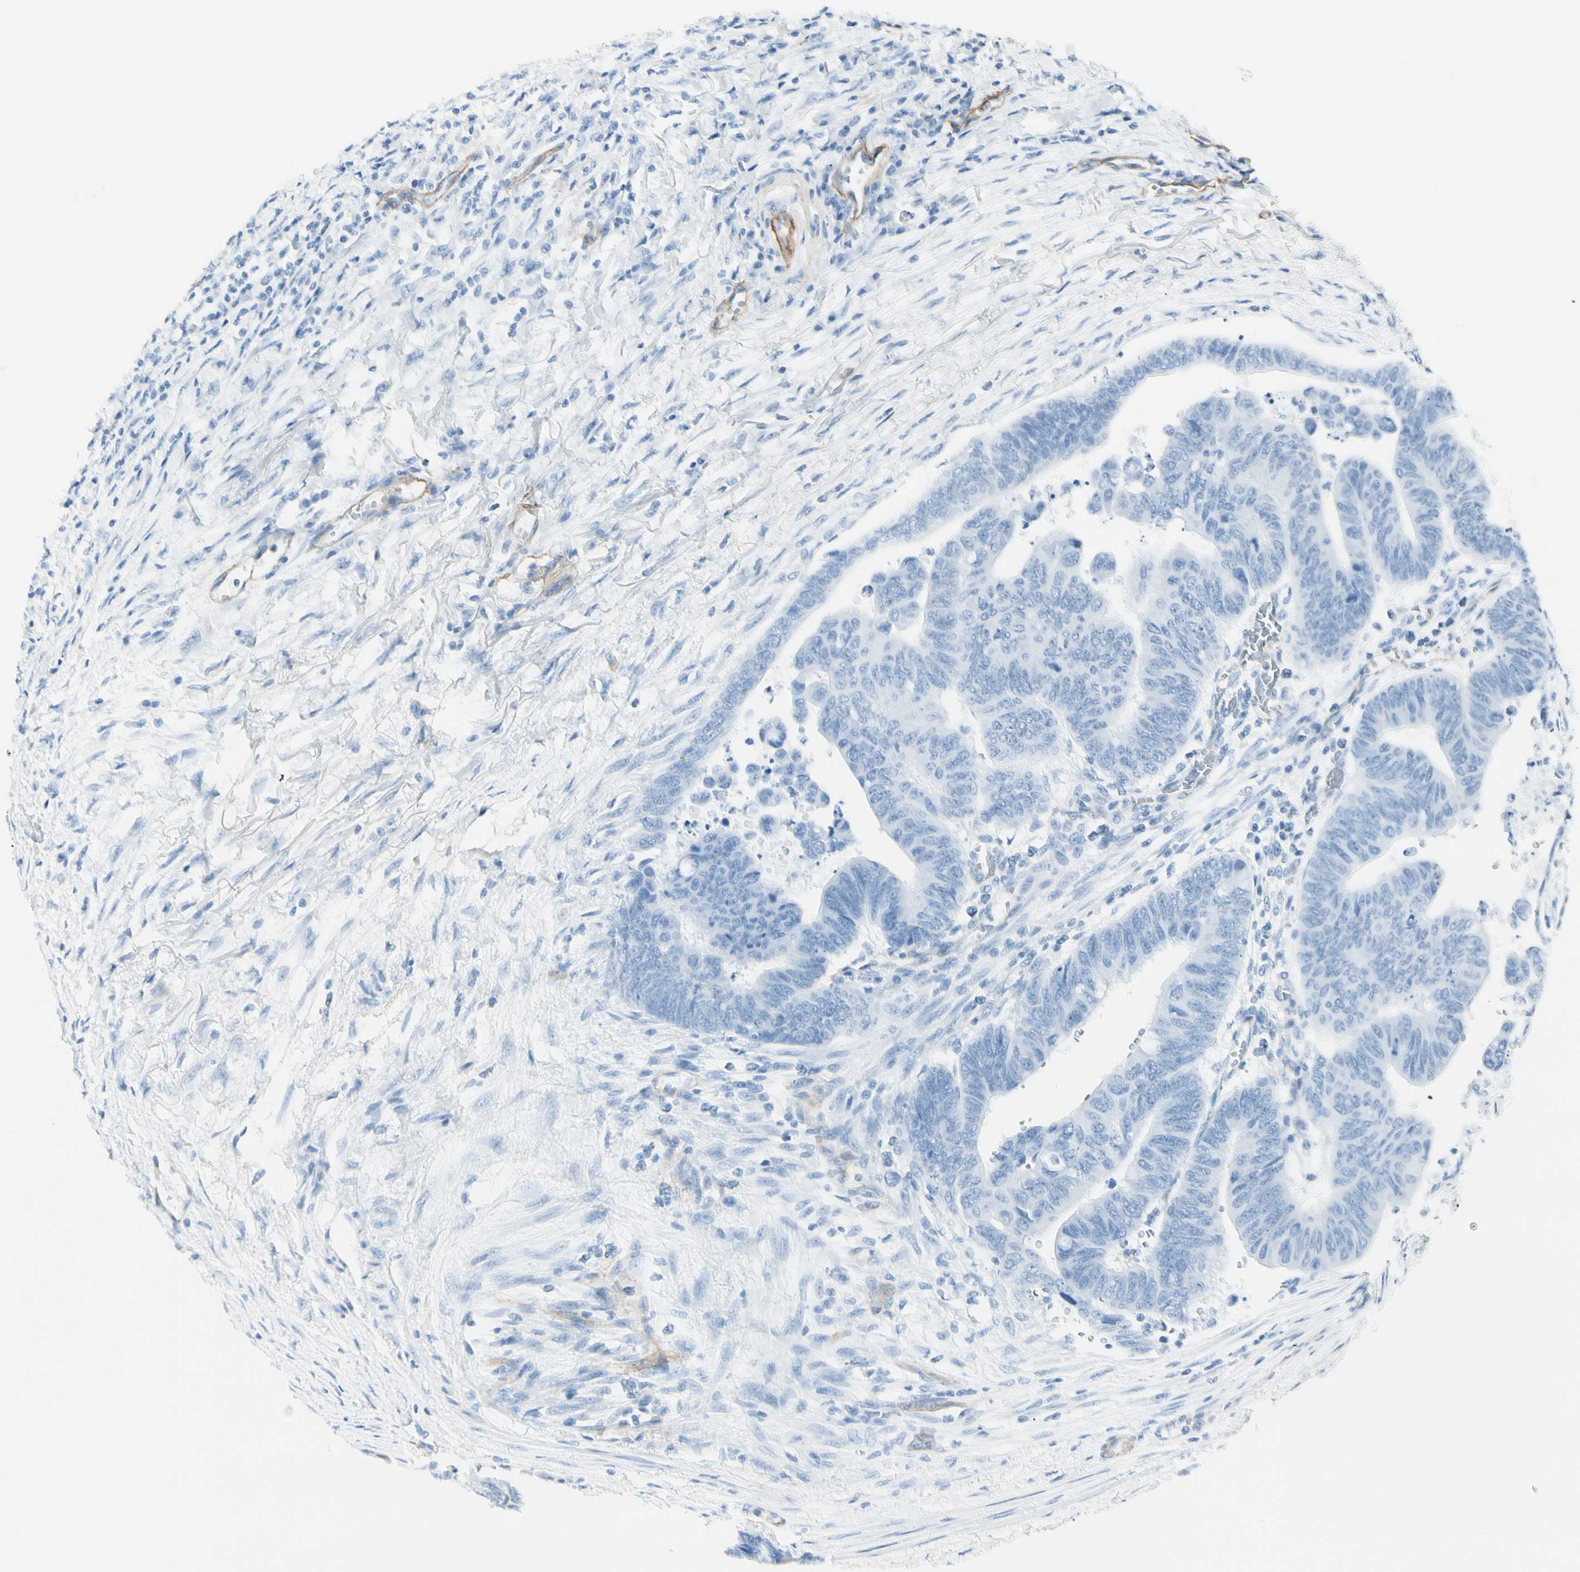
{"staining": {"intensity": "negative", "quantity": "none", "location": "none"}, "tissue": "colorectal cancer", "cell_type": "Tumor cells", "image_type": "cancer", "snomed": [{"axis": "morphology", "description": "Normal tissue, NOS"}, {"axis": "morphology", "description": "Adenocarcinoma, NOS"}, {"axis": "topography", "description": "Rectum"}, {"axis": "topography", "description": "Peripheral nerve tissue"}], "caption": "IHC of human colorectal cancer reveals no expression in tumor cells.", "gene": "CD93", "patient": {"sex": "male", "age": 92}}